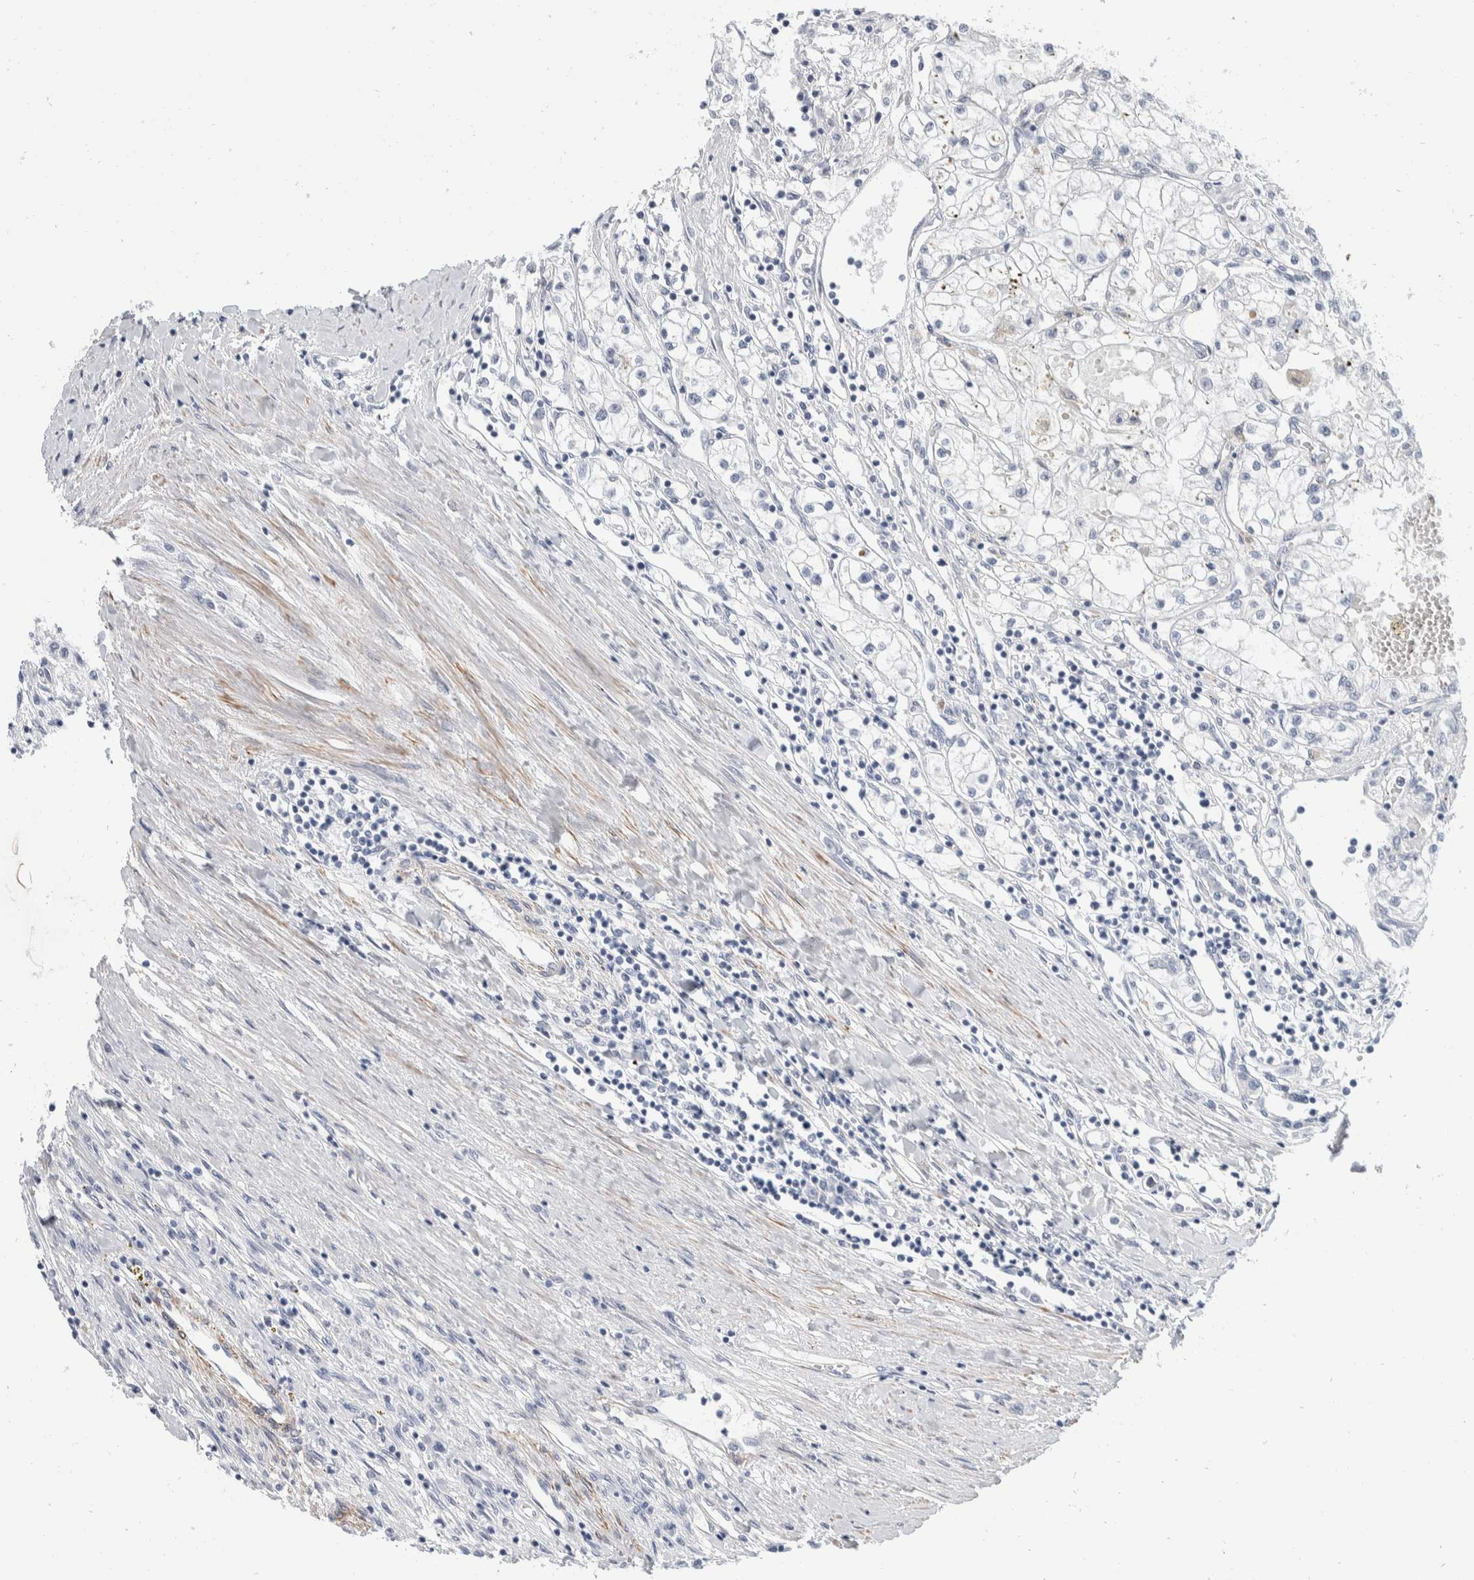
{"staining": {"intensity": "negative", "quantity": "none", "location": "none"}, "tissue": "renal cancer", "cell_type": "Tumor cells", "image_type": "cancer", "snomed": [{"axis": "morphology", "description": "Adenocarcinoma, NOS"}, {"axis": "topography", "description": "Kidney"}], "caption": "Immunohistochemistry (IHC) of adenocarcinoma (renal) displays no positivity in tumor cells.", "gene": "CATSPERD", "patient": {"sex": "male", "age": 68}}